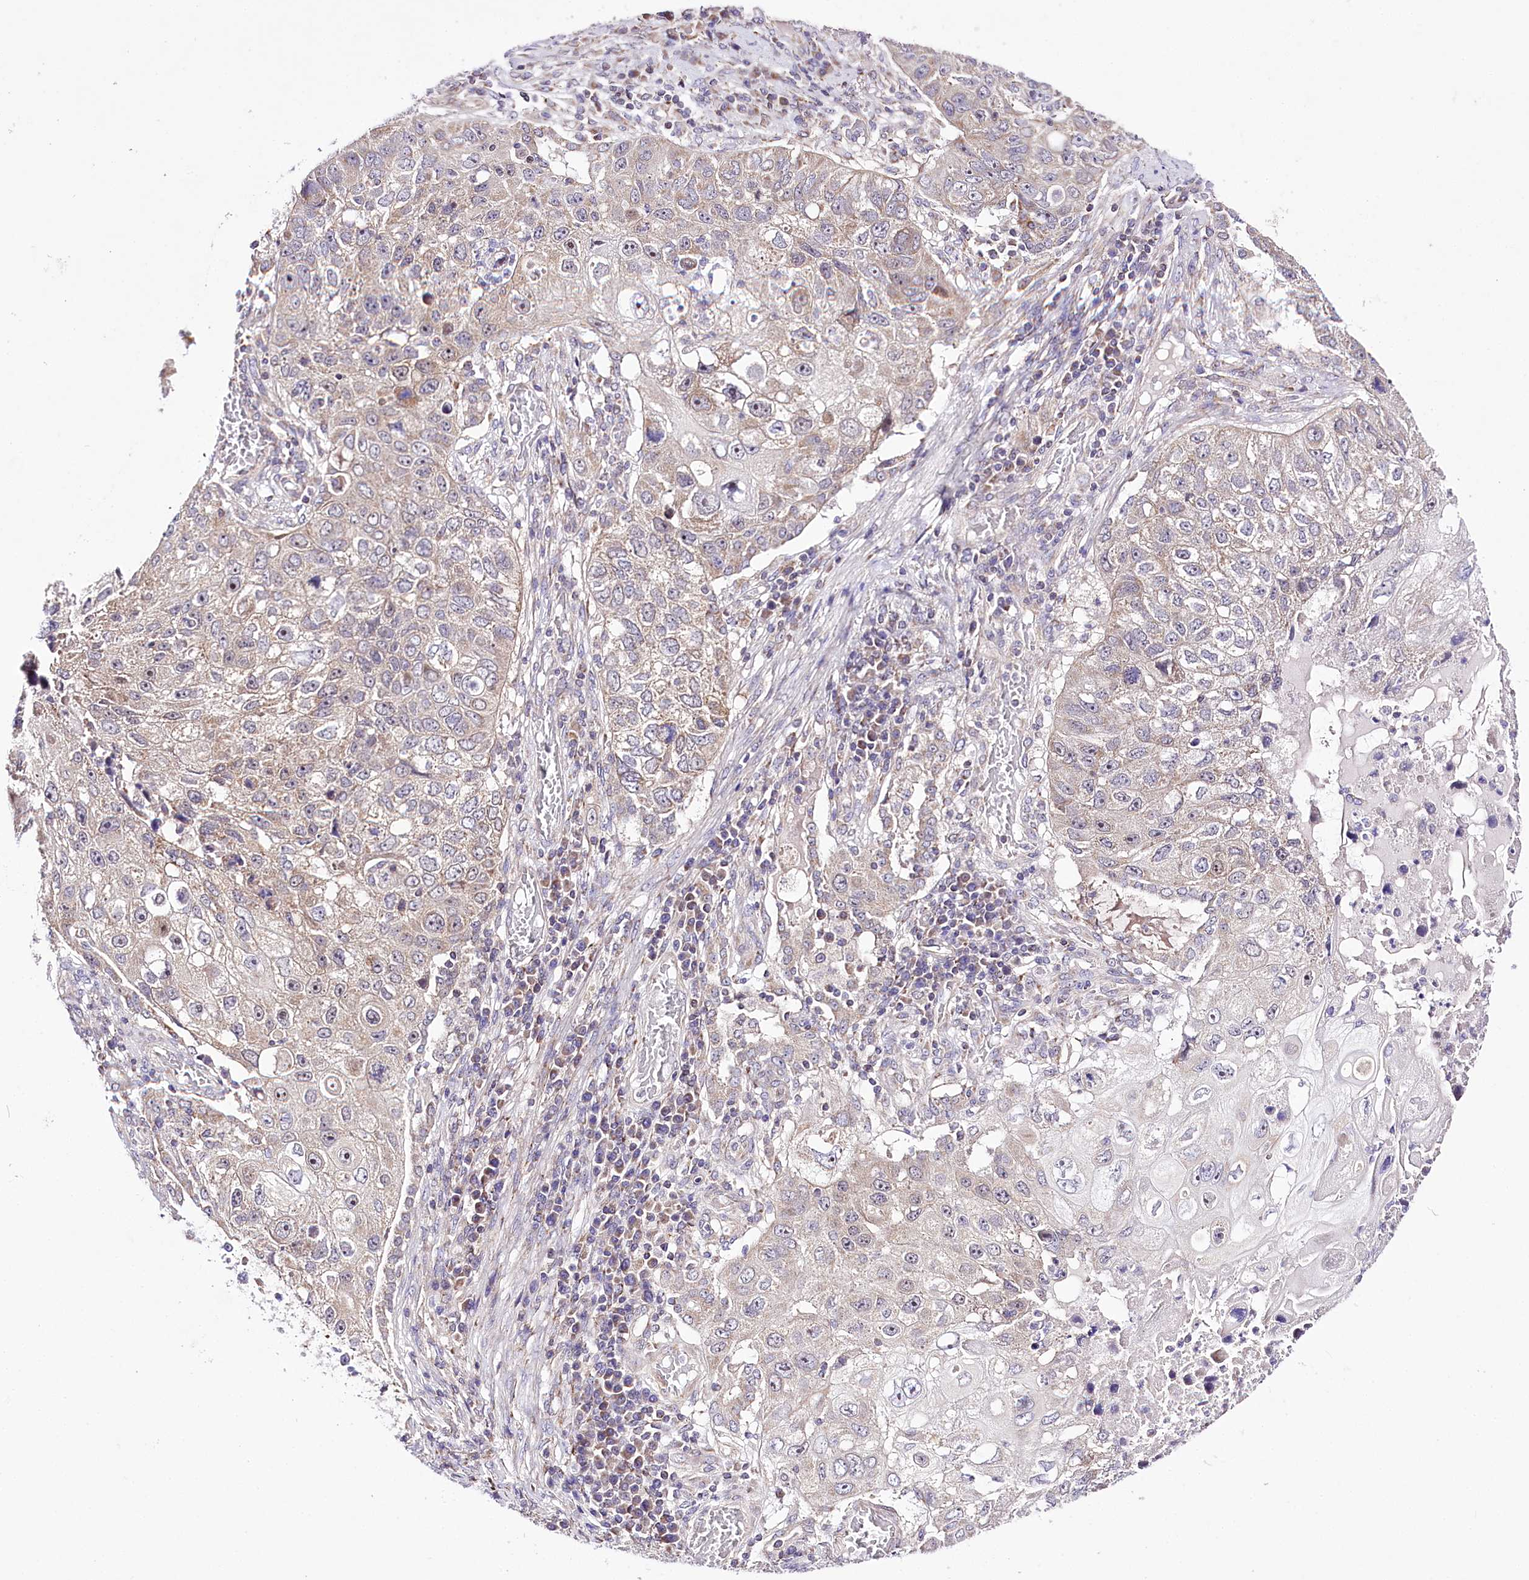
{"staining": {"intensity": "weak", "quantity": "25%-75%", "location": "cytoplasmic/membranous"}, "tissue": "lung cancer", "cell_type": "Tumor cells", "image_type": "cancer", "snomed": [{"axis": "morphology", "description": "Squamous cell carcinoma, NOS"}, {"axis": "topography", "description": "Lung"}], "caption": "Lung cancer tissue reveals weak cytoplasmic/membranous positivity in about 25%-75% of tumor cells Using DAB (brown) and hematoxylin (blue) stains, captured at high magnification using brightfield microscopy.", "gene": "ATE1", "patient": {"sex": "male", "age": 61}}